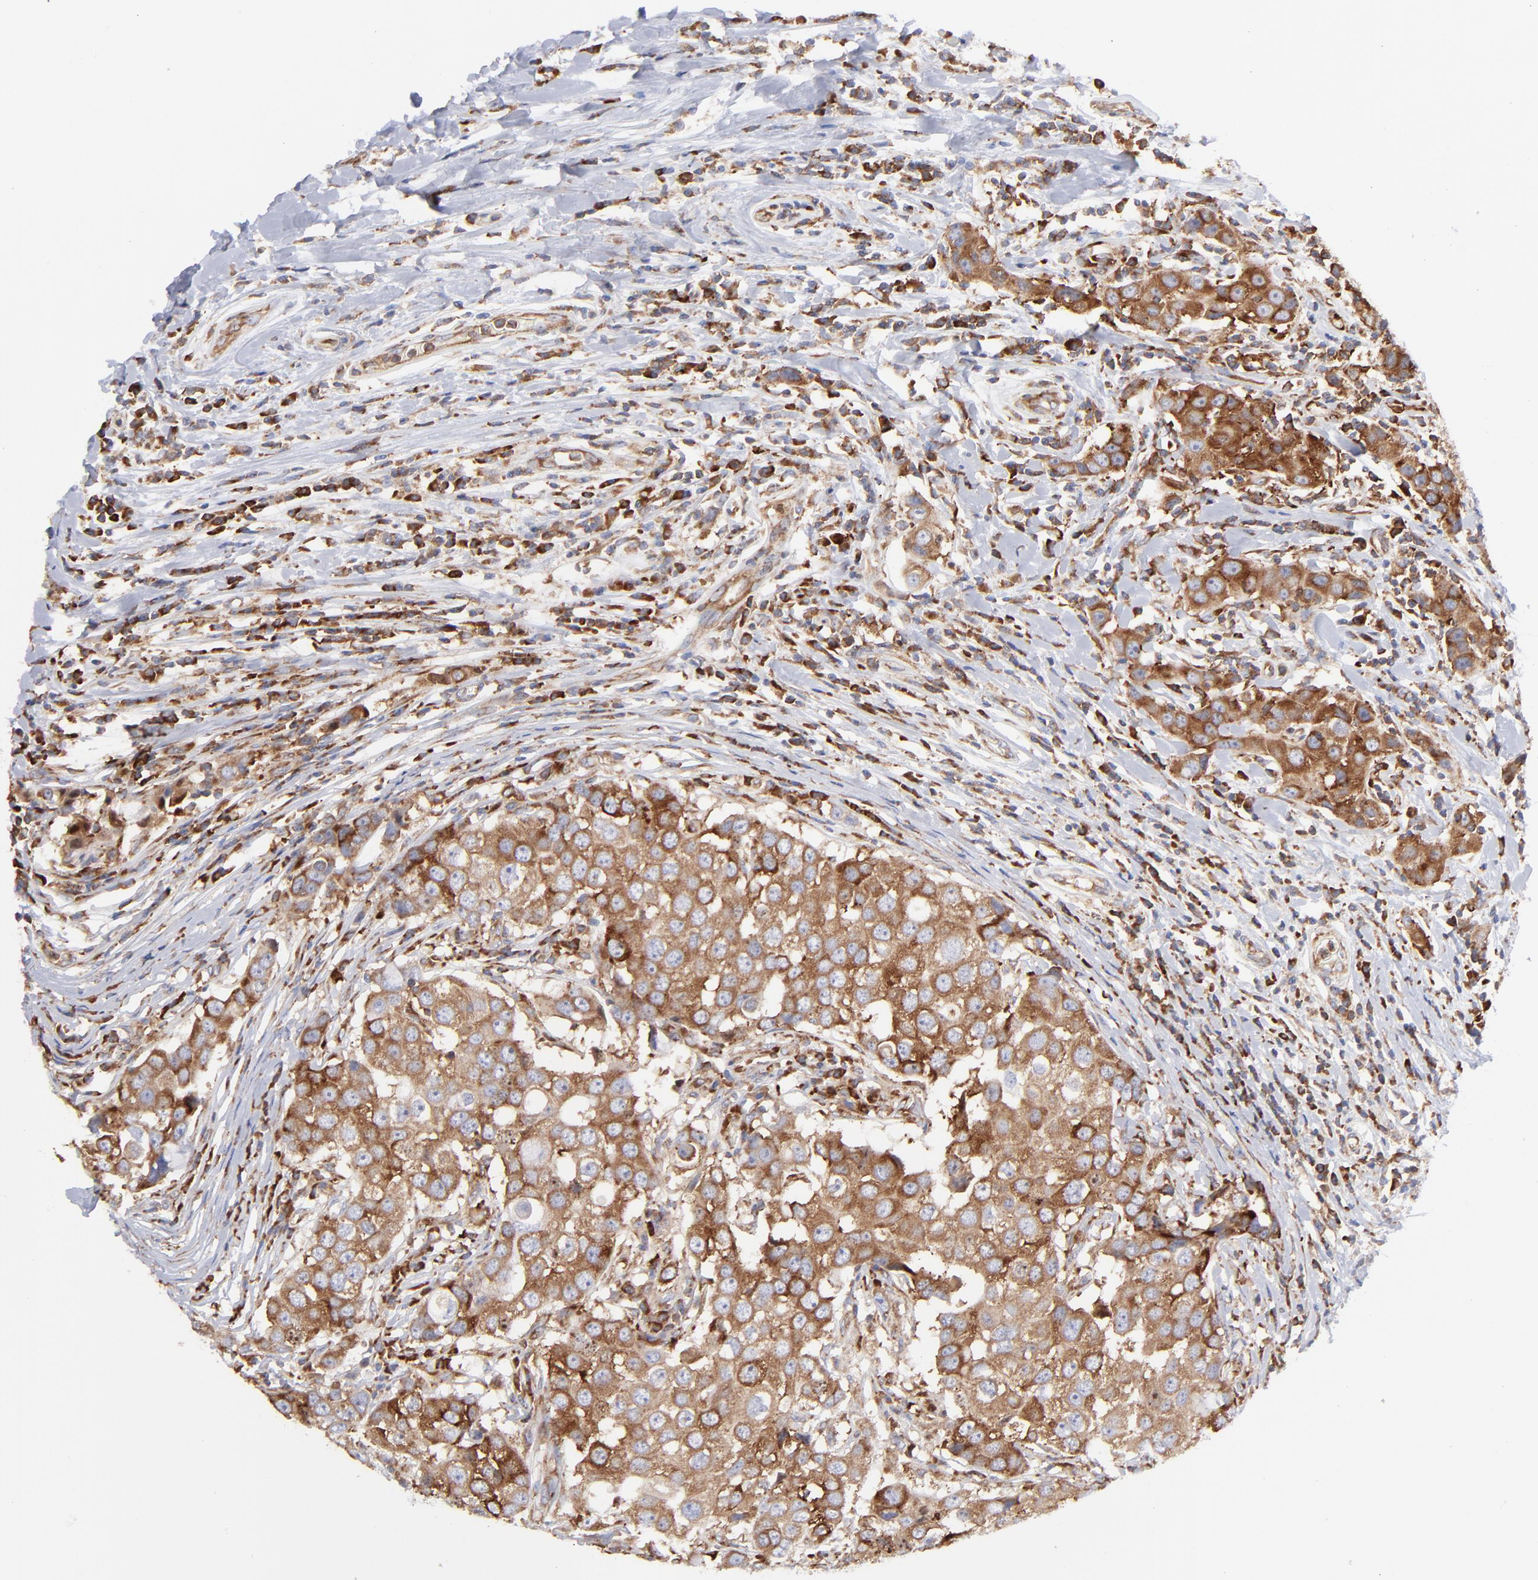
{"staining": {"intensity": "strong", "quantity": ">75%", "location": "cytoplasmic/membranous"}, "tissue": "breast cancer", "cell_type": "Tumor cells", "image_type": "cancer", "snomed": [{"axis": "morphology", "description": "Duct carcinoma"}, {"axis": "topography", "description": "Breast"}], "caption": "Human breast invasive ductal carcinoma stained for a protein (brown) demonstrates strong cytoplasmic/membranous positive staining in about >75% of tumor cells.", "gene": "EIF2AK2", "patient": {"sex": "female", "age": 27}}